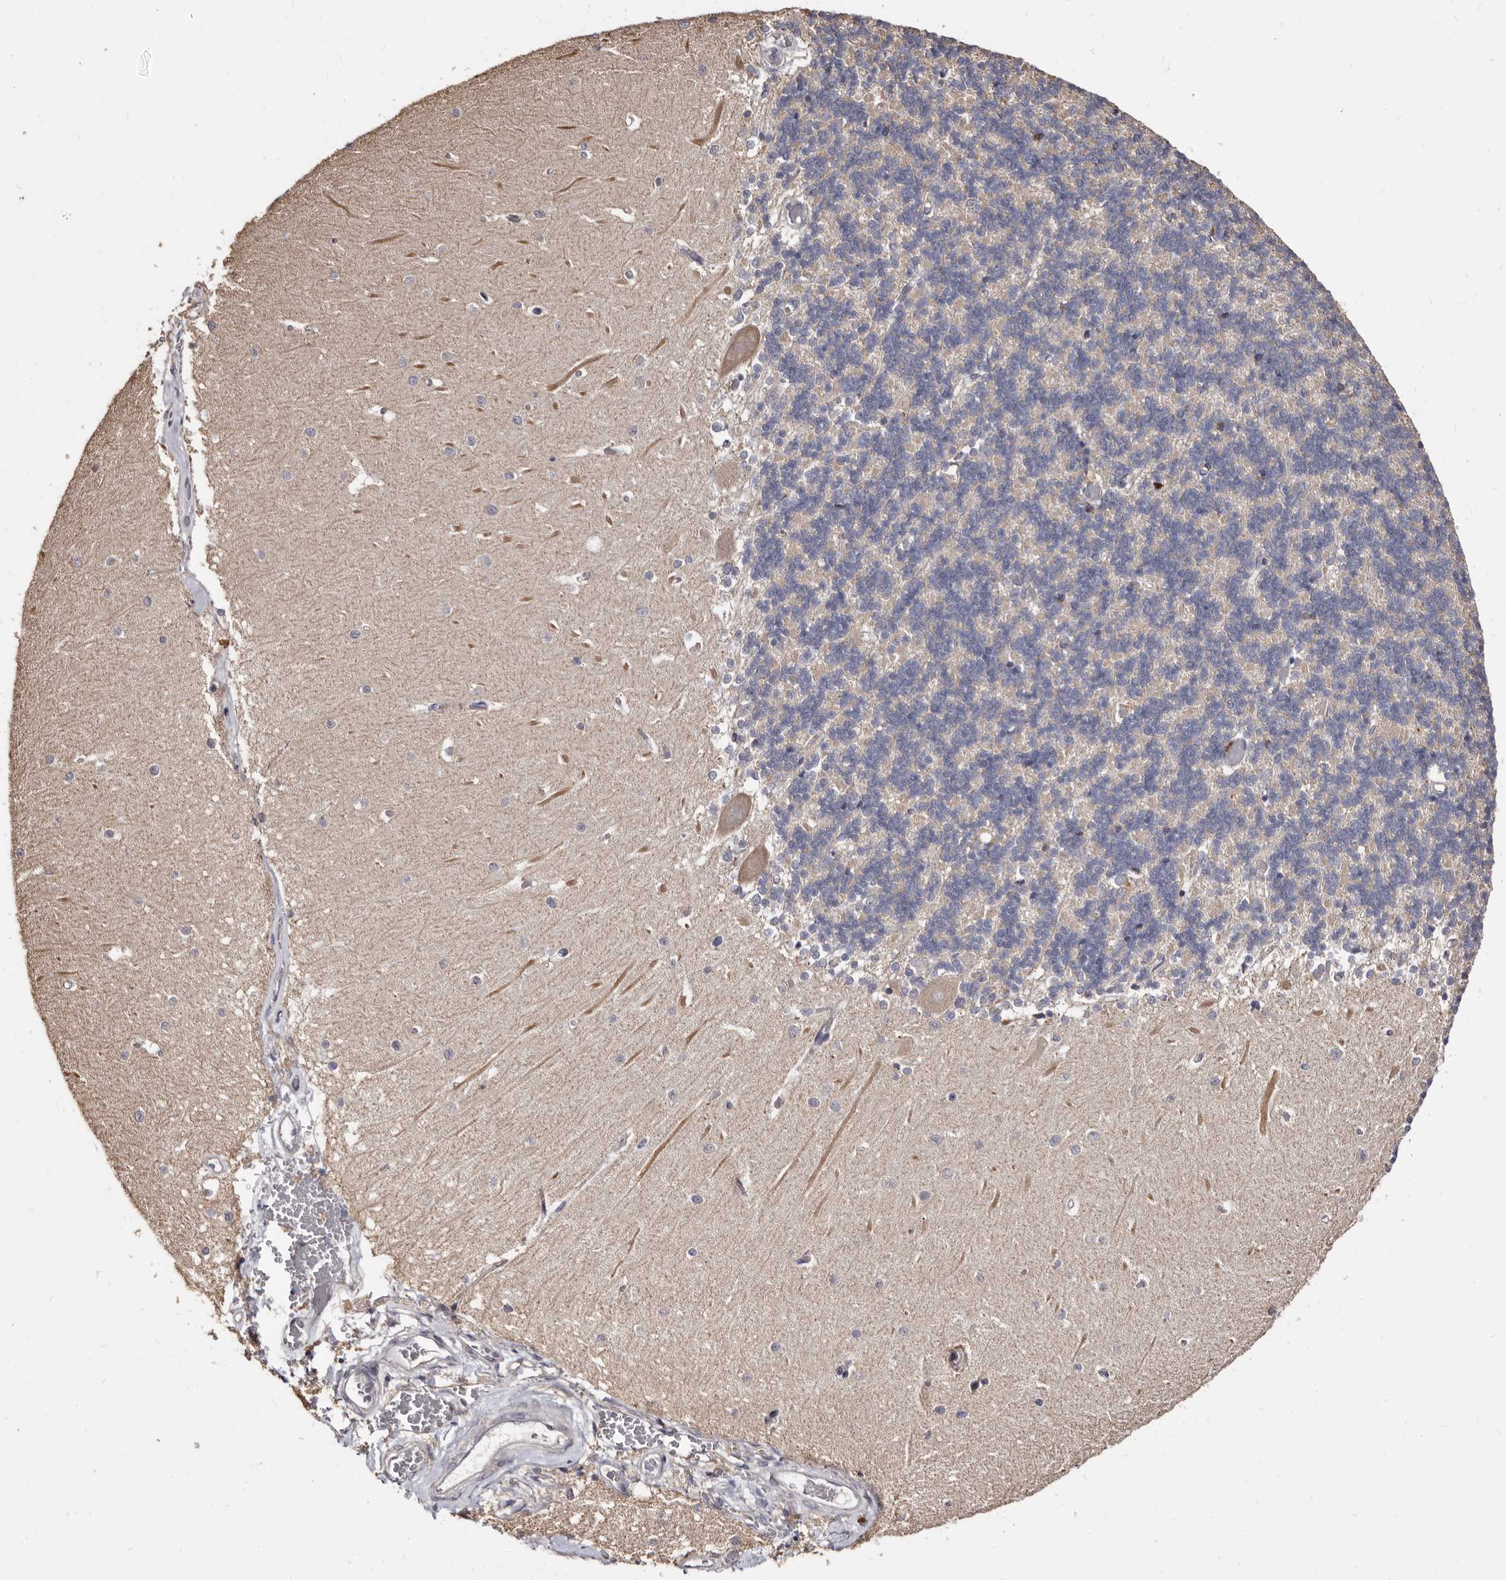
{"staining": {"intensity": "negative", "quantity": "none", "location": "none"}, "tissue": "cerebellum", "cell_type": "Cells in granular layer", "image_type": "normal", "snomed": [{"axis": "morphology", "description": "Normal tissue, NOS"}, {"axis": "topography", "description": "Cerebellum"}], "caption": "Immunohistochemical staining of benign human cerebellum exhibits no significant expression in cells in granular layer. (Stains: DAB IHC with hematoxylin counter stain, Microscopy: brightfield microscopy at high magnification).", "gene": "PTAFR", "patient": {"sex": "male", "age": 37}}